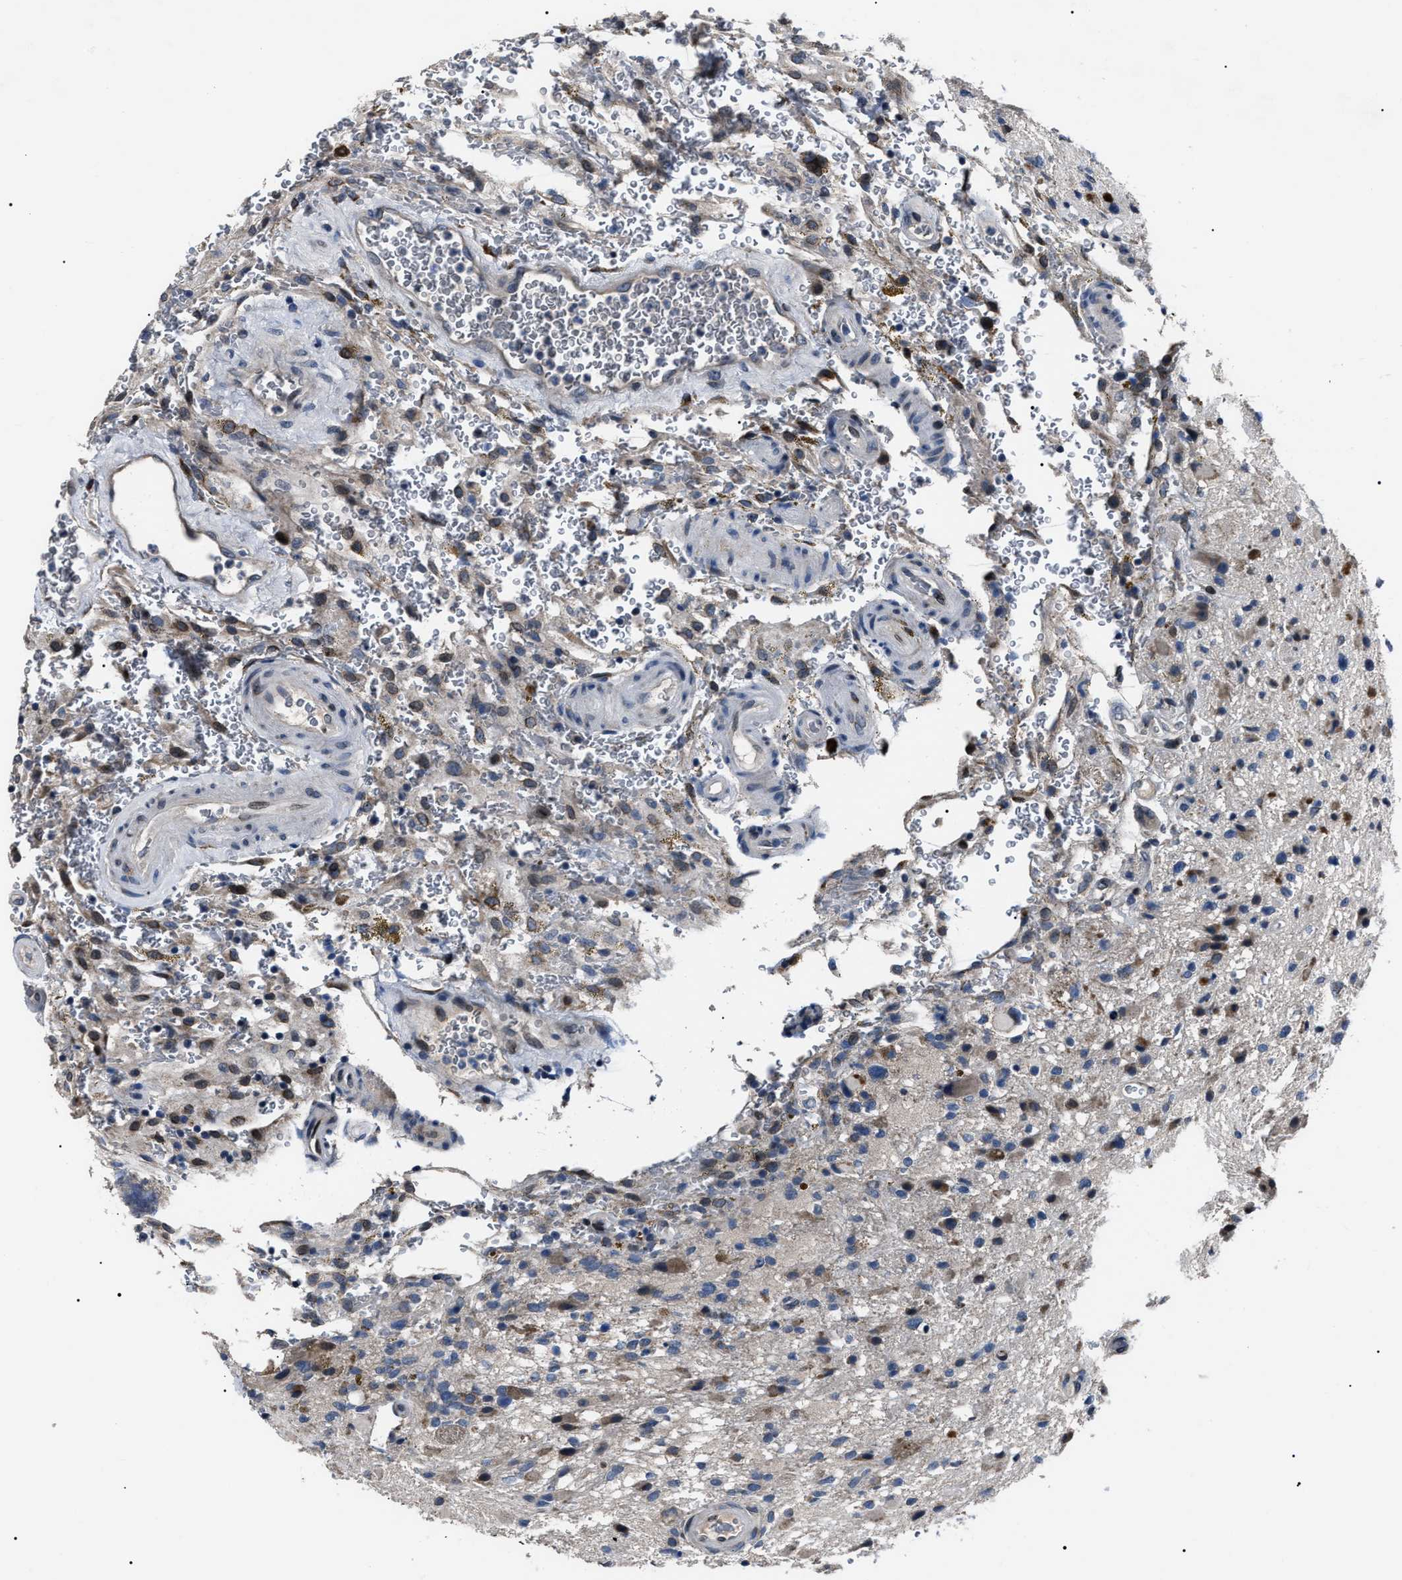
{"staining": {"intensity": "moderate", "quantity": "<25%", "location": "cytoplasmic/membranous"}, "tissue": "glioma", "cell_type": "Tumor cells", "image_type": "cancer", "snomed": [{"axis": "morphology", "description": "Glioma, malignant, High grade"}, {"axis": "topography", "description": "Brain"}], "caption": "Protein expression analysis of human glioma reveals moderate cytoplasmic/membranous positivity in about <25% of tumor cells.", "gene": "LRRC14", "patient": {"sex": "male", "age": 33}}